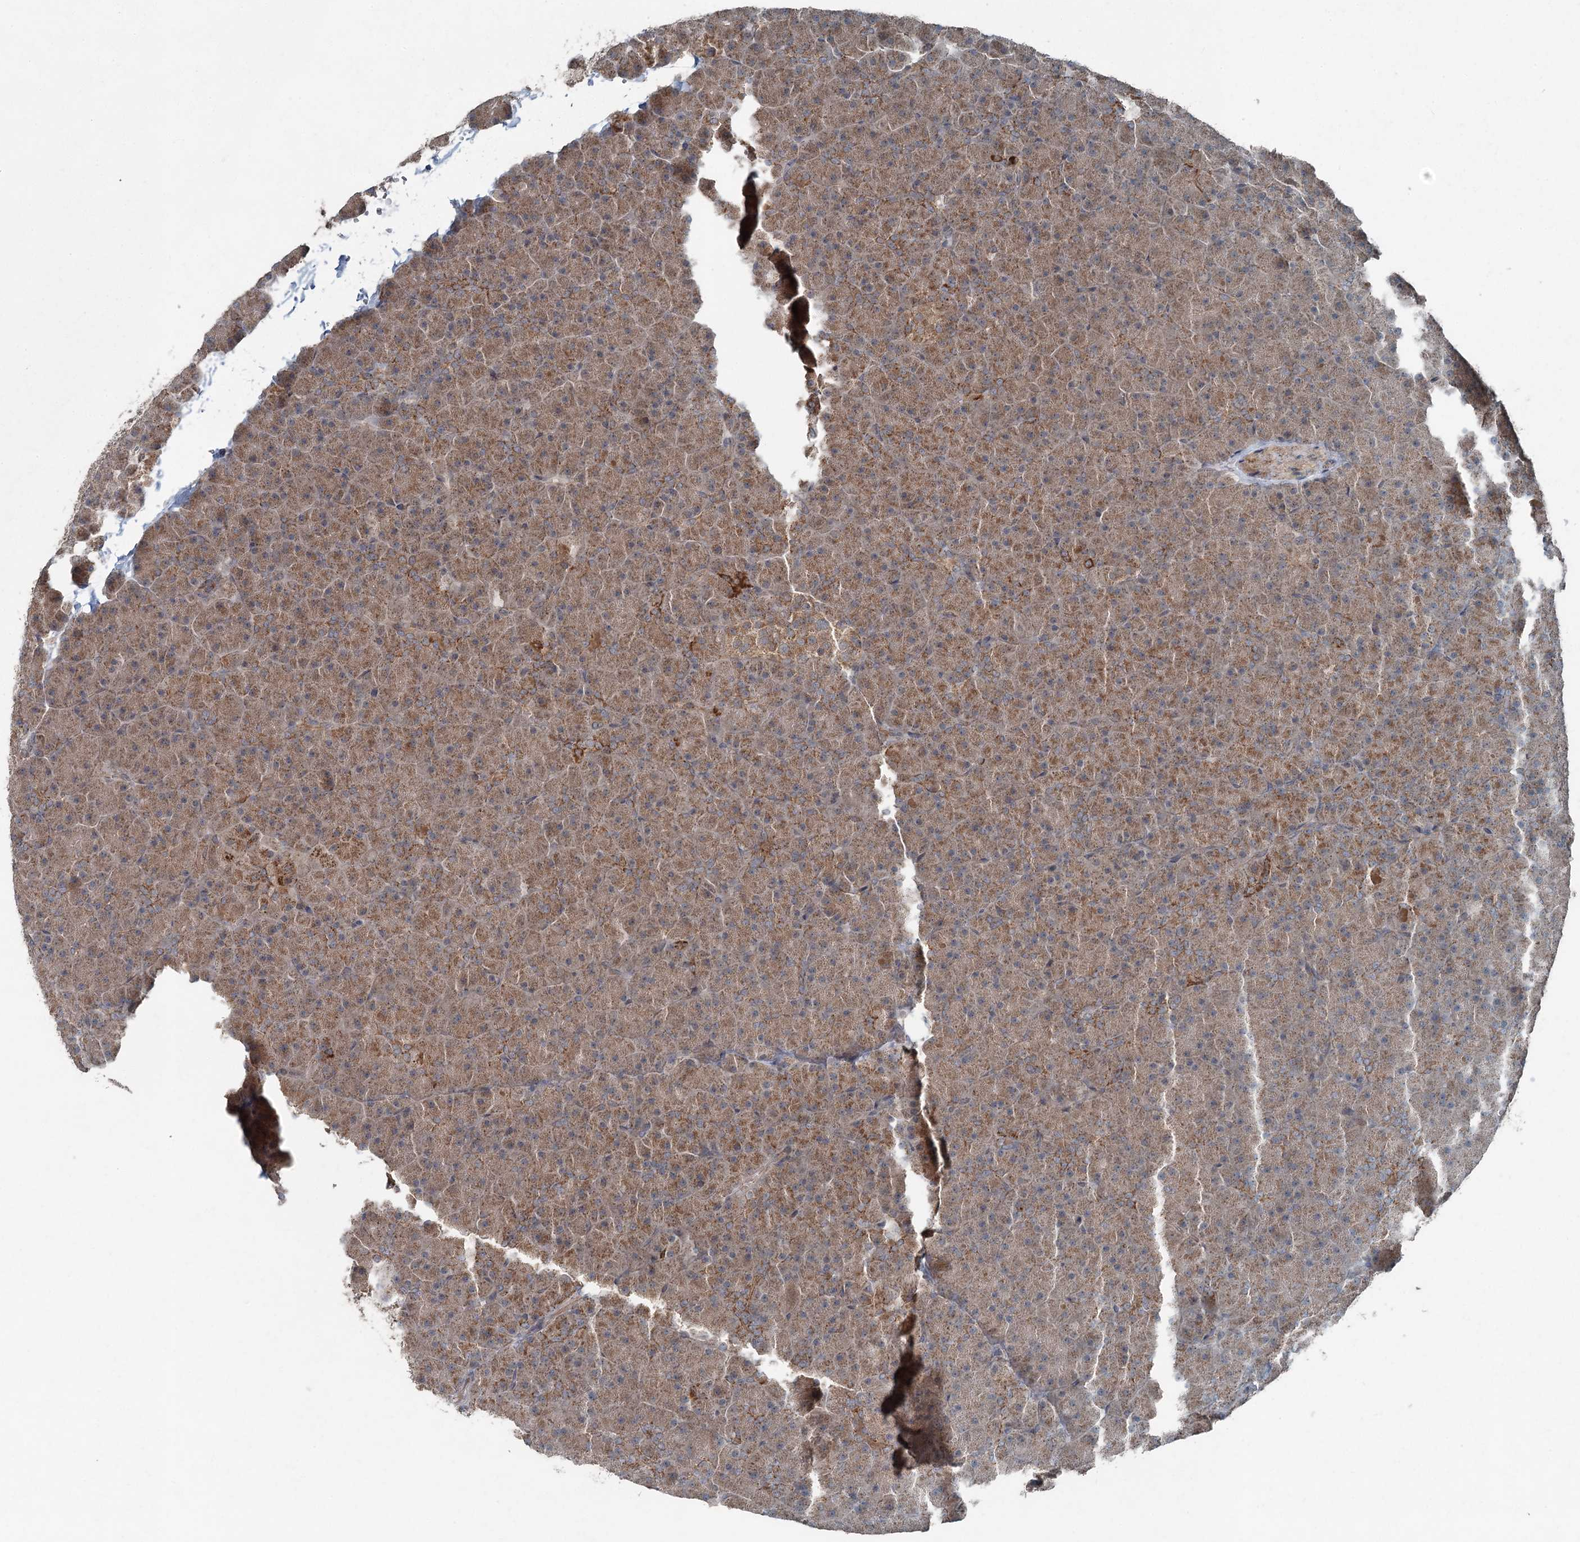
{"staining": {"intensity": "moderate", "quantity": ">75%", "location": "cytoplasmic/membranous"}, "tissue": "pancreas", "cell_type": "Exocrine glandular cells", "image_type": "normal", "snomed": [{"axis": "morphology", "description": "Normal tissue, NOS"}, {"axis": "topography", "description": "Pancreas"}], "caption": "Protein expression analysis of normal human pancreas reveals moderate cytoplasmic/membranous positivity in approximately >75% of exocrine glandular cells.", "gene": "SKIC3", "patient": {"sex": "male", "age": 36}}